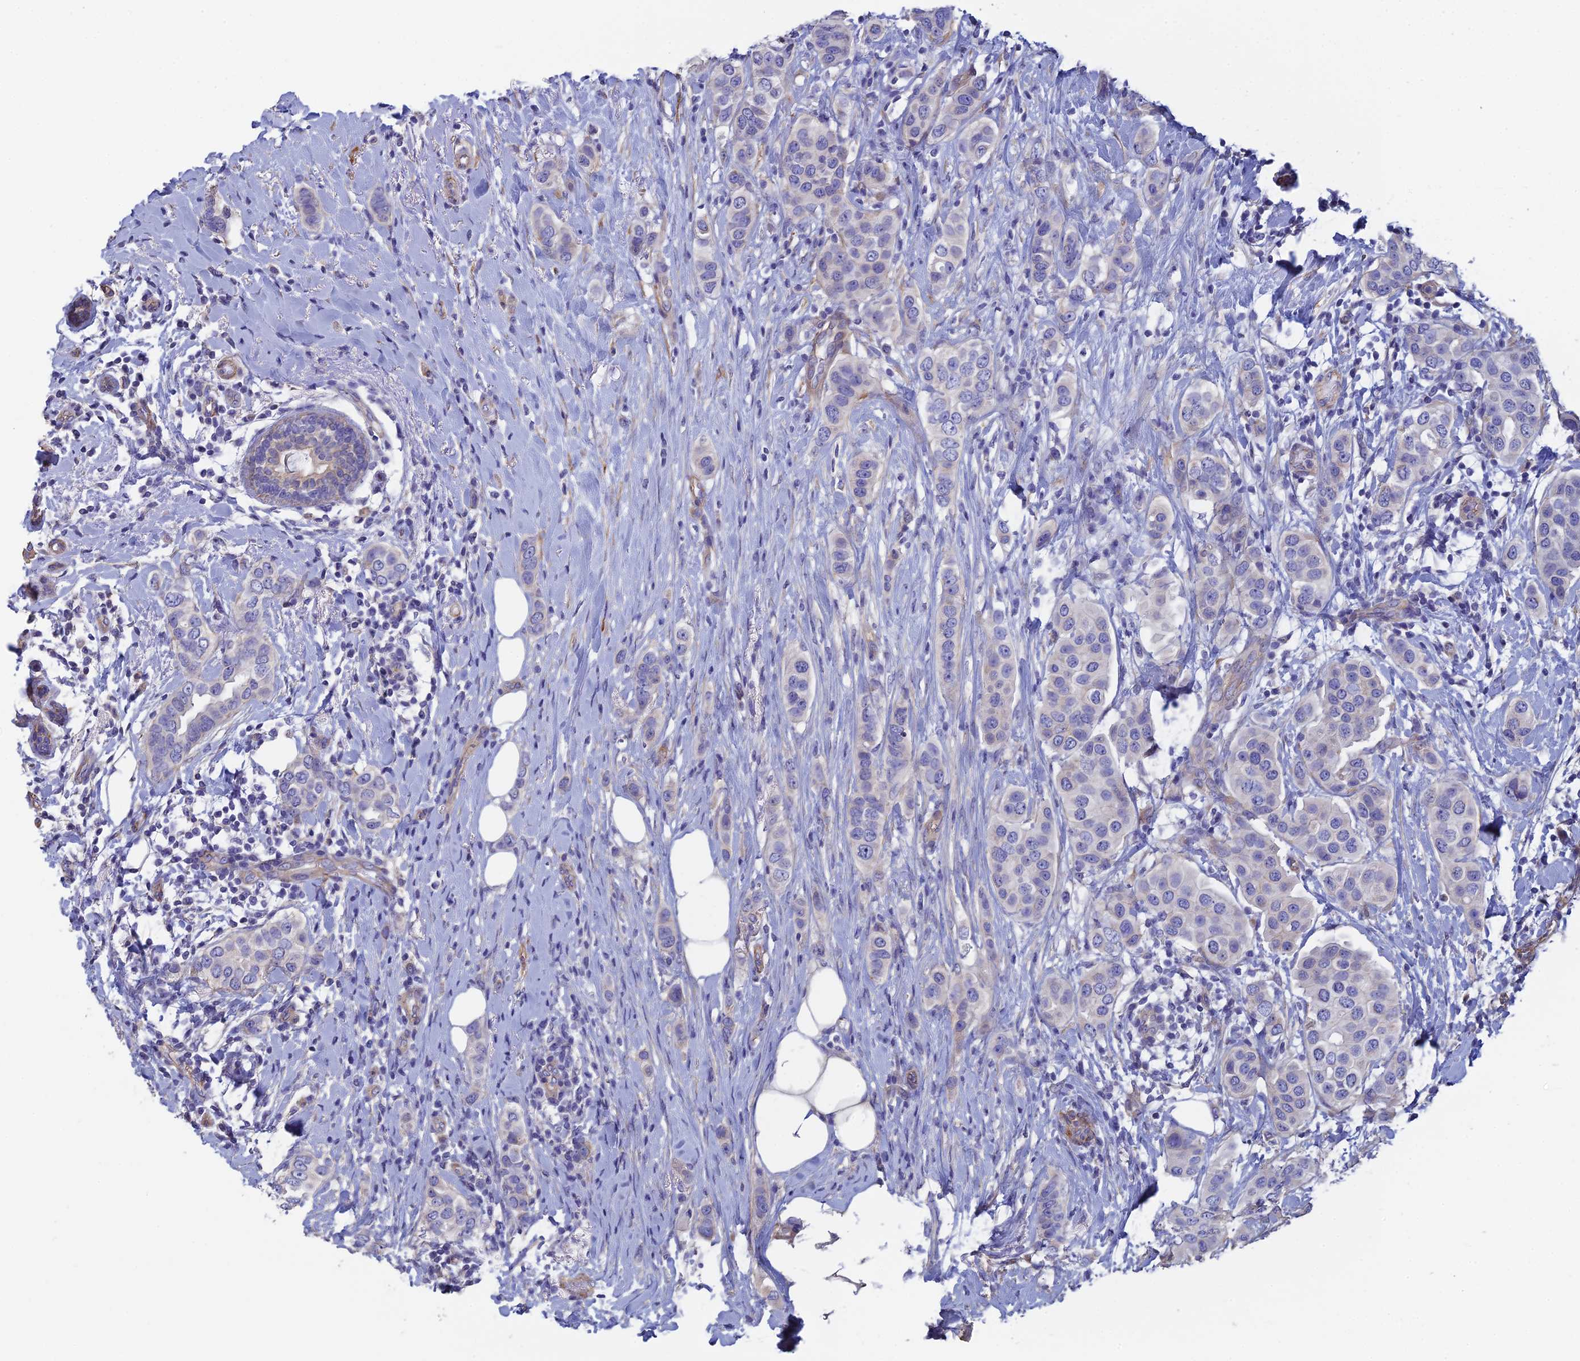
{"staining": {"intensity": "negative", "quantity": "none", "location": "none"}, "tissue": "breast cancer", "cell_type": "Tumor cells", "image_type": "cancer", "snomed": [{"axis": "morphology", "description": "Lobular carcinoma"}, {"axis": "topography", "description": "Breast"}], "caption": "Protein analysis of lobular carcinoma (breast) displays no significant staining in tumor cells. (Brightfield microscopy of DAB (3,3'-diaminobenzidine) immunohistochemistry at high magnification).", "gene": "PCDHA5", "patient": {"sex": "female", "age": 51}}